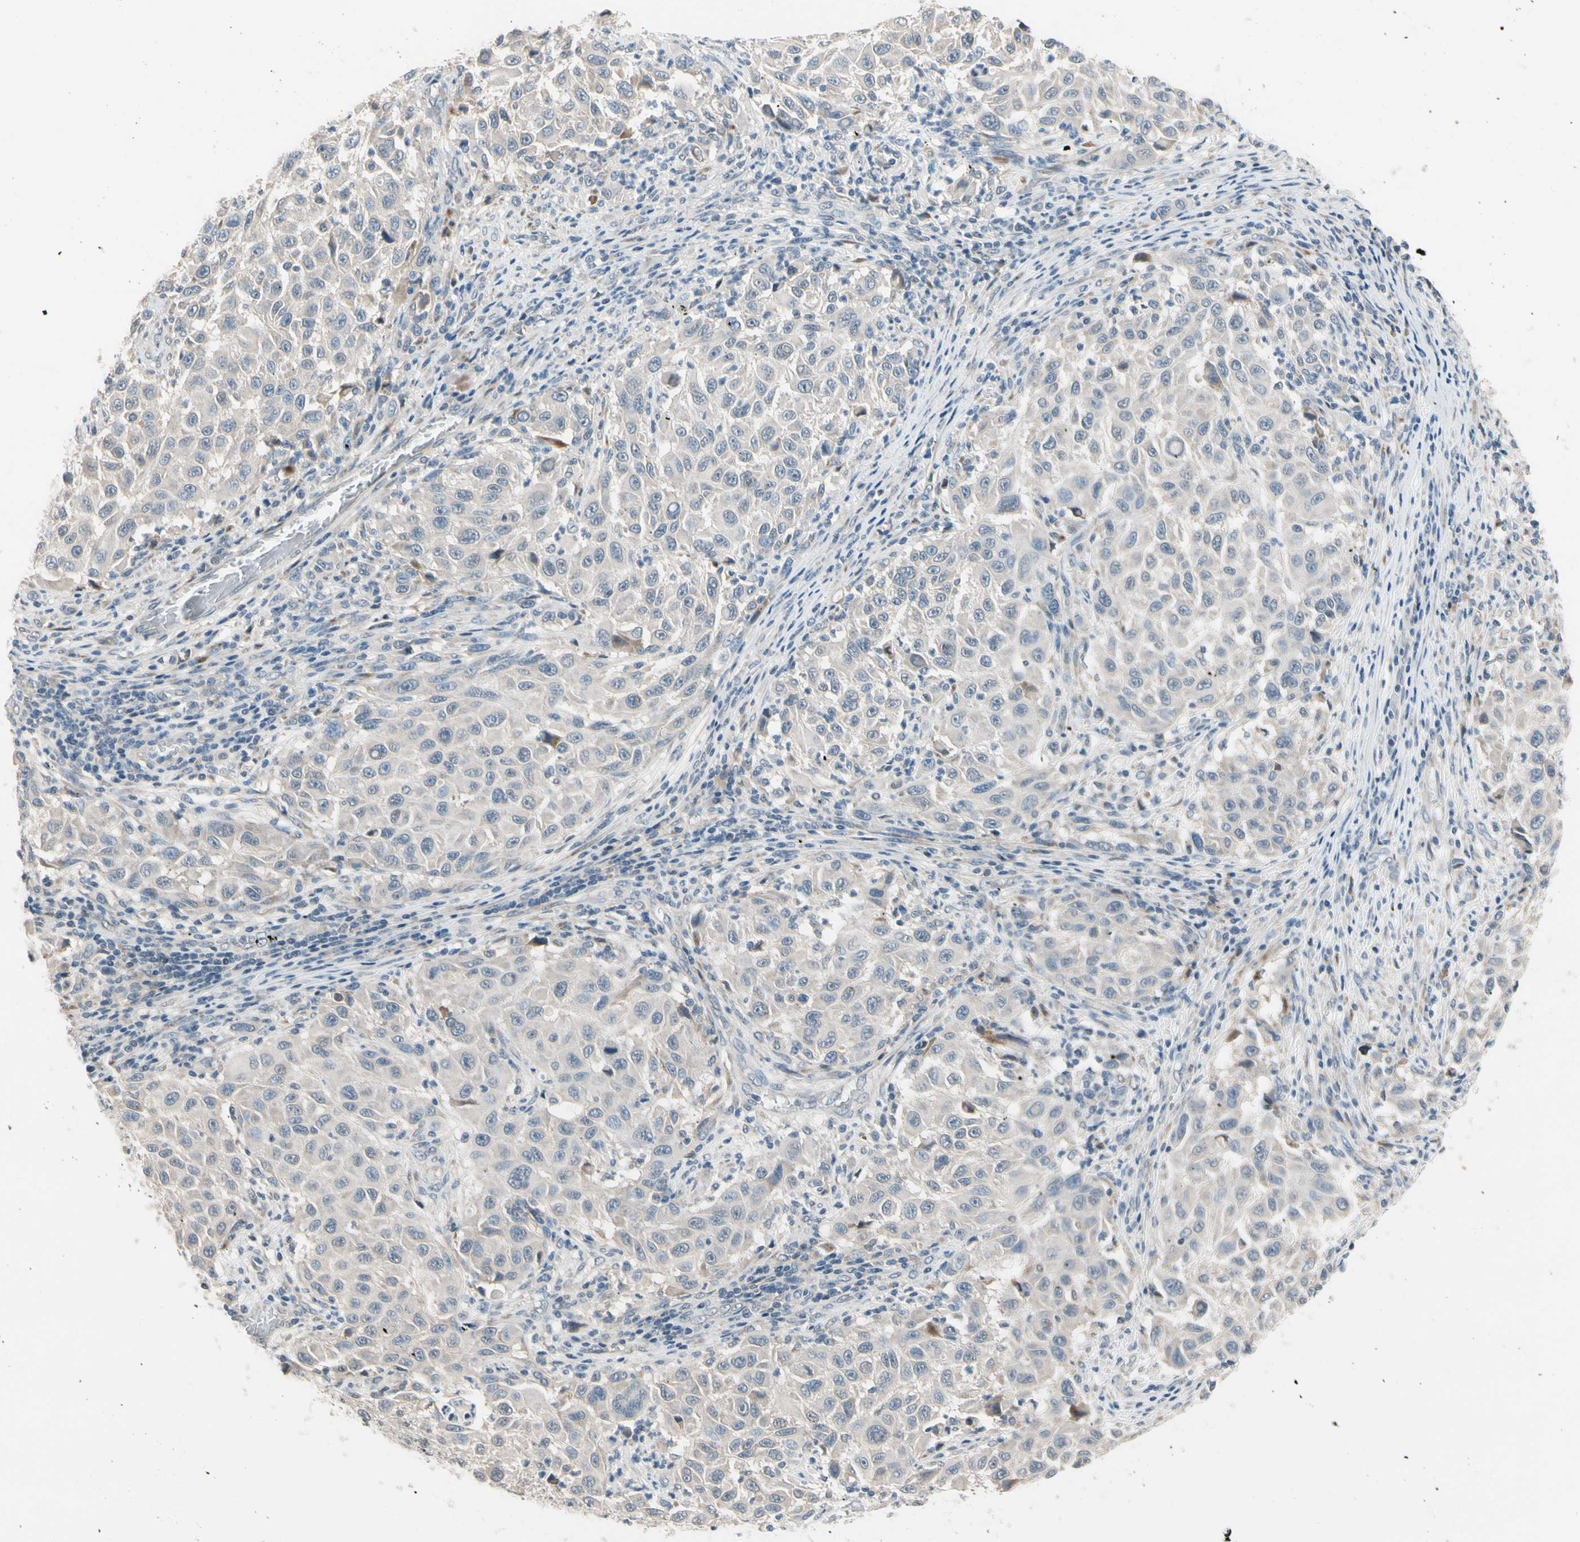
{"staining": {"intensity": "negative", "quantity": "none", "location": "none"}, "tissue": "melanoma", "cell_type": "Tumor cells", "image_type": "cancer", "snomed": [{"axis": "morphology", "description": "Malignant melanoma, Metastatic site"}, {"axis": "topography", "description": "Lymph node"}], "caption": "A histopathology image of human melanoma is negative for staining in tumor cells. (Immunohistochemistry (ihc), brightfield microscopy, high magnification).", "gene": "PIP5K1B", "patient": {"sex": "male", "age": 61}}